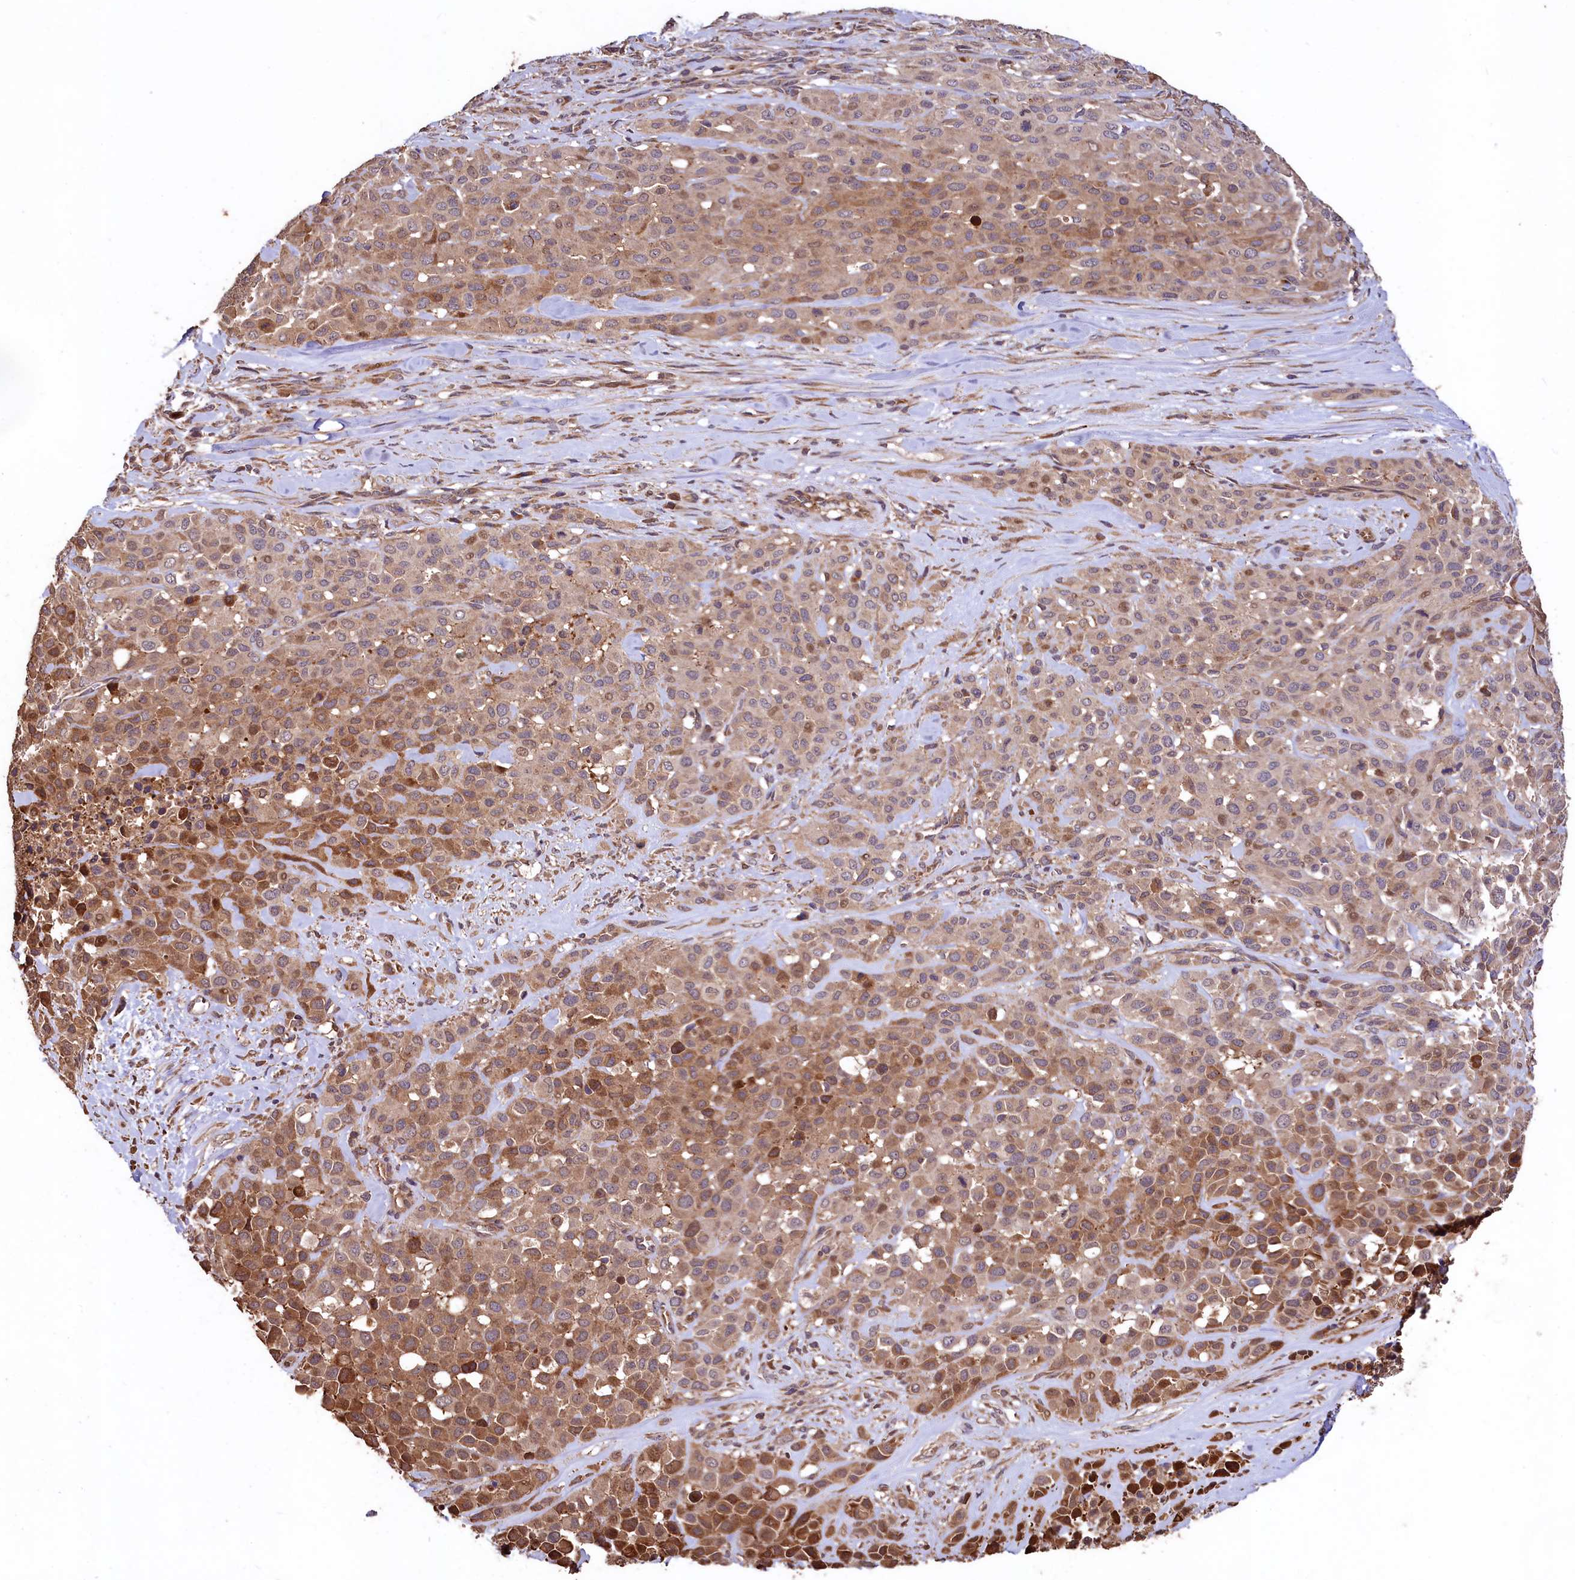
{"staining": {"intensity": "moderate", "quantity": ">75%", "location": "cytoplasmic/membranous"}, "tissue": "melanoma", "cell_type": "Tumor cells", "image_type": "cancer", "snomed": [{"axis": "morphology", "description": "Malignant melanoma, Metastatic site"}, {"axis": "topography", "description": "Skin"}], "caption": "There is medium levels of moderate cytoplasmic/membranous expression in tumor cells of malignant melanoma (metastatic site), as demonstrated by immunohistochemical staining (brown color).", "gene": "TMEM98", "patient": {"sex": "female", "age": 81}}